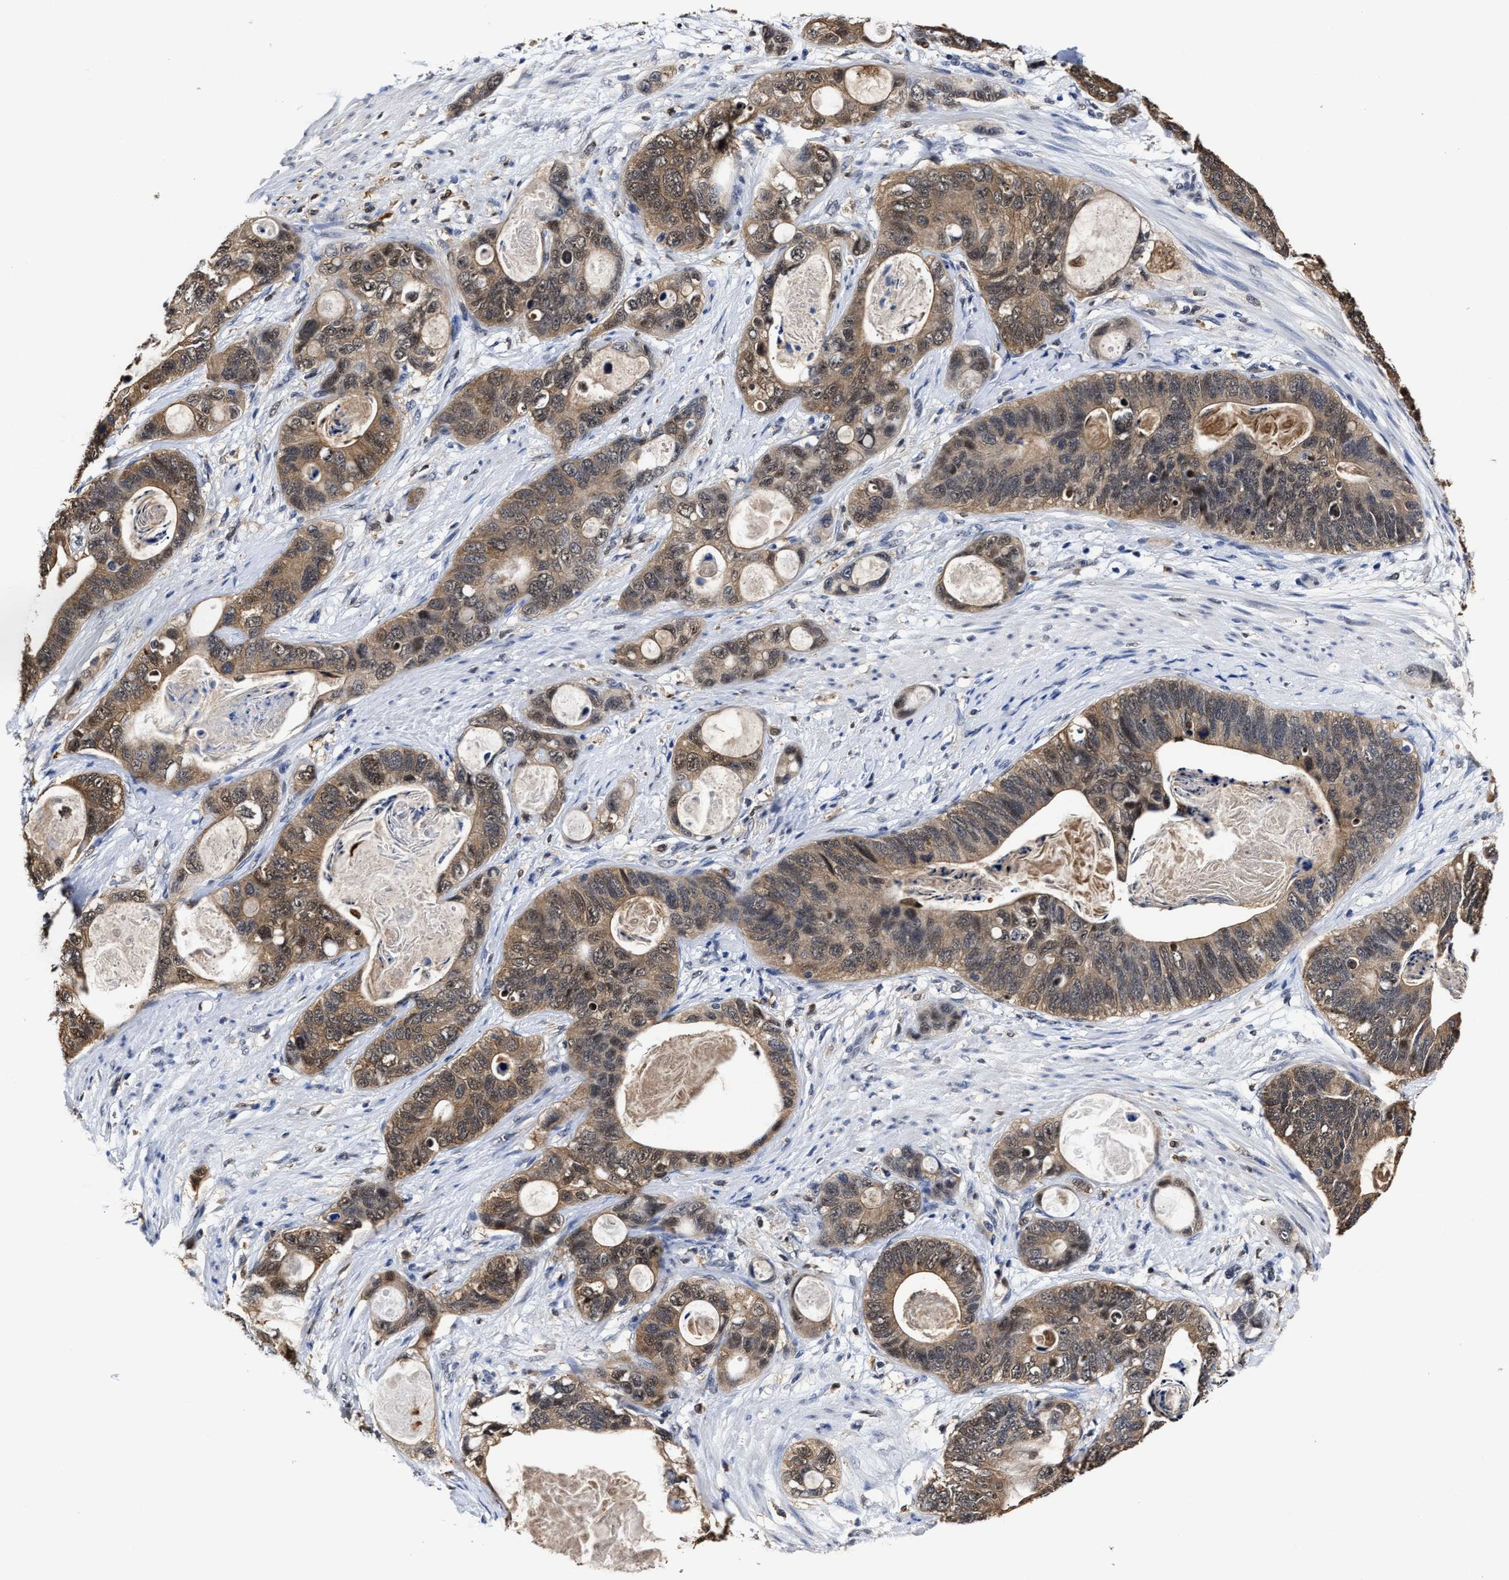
{"staining": {"intensity": "moderate", "quantity": ">75%", "location": "cytoplasmic/membranous,nuclear"}, "tissue": "stomach cancer", "cell_type": "Tumor cells", "image_type": "cancer", "snomed": [{"axis": "morphology", "description": "Normal tissue, NOS"}, {"axis": "morphology", "description": "Adenocarcinoma, NOS"}, {"axis": "topography", "description": "Stomach"}], "caption": "IHC histopathology image of human stomach cancer (adenocarcinoma) stained for a protein (brown), which exhibits medium levels of moderate cytoplasmic/membranous and nuclear positivity in about >75% of tumor cells.", "gene": "PRPF4B", "patient": {"sex": "female", "age": 89}}